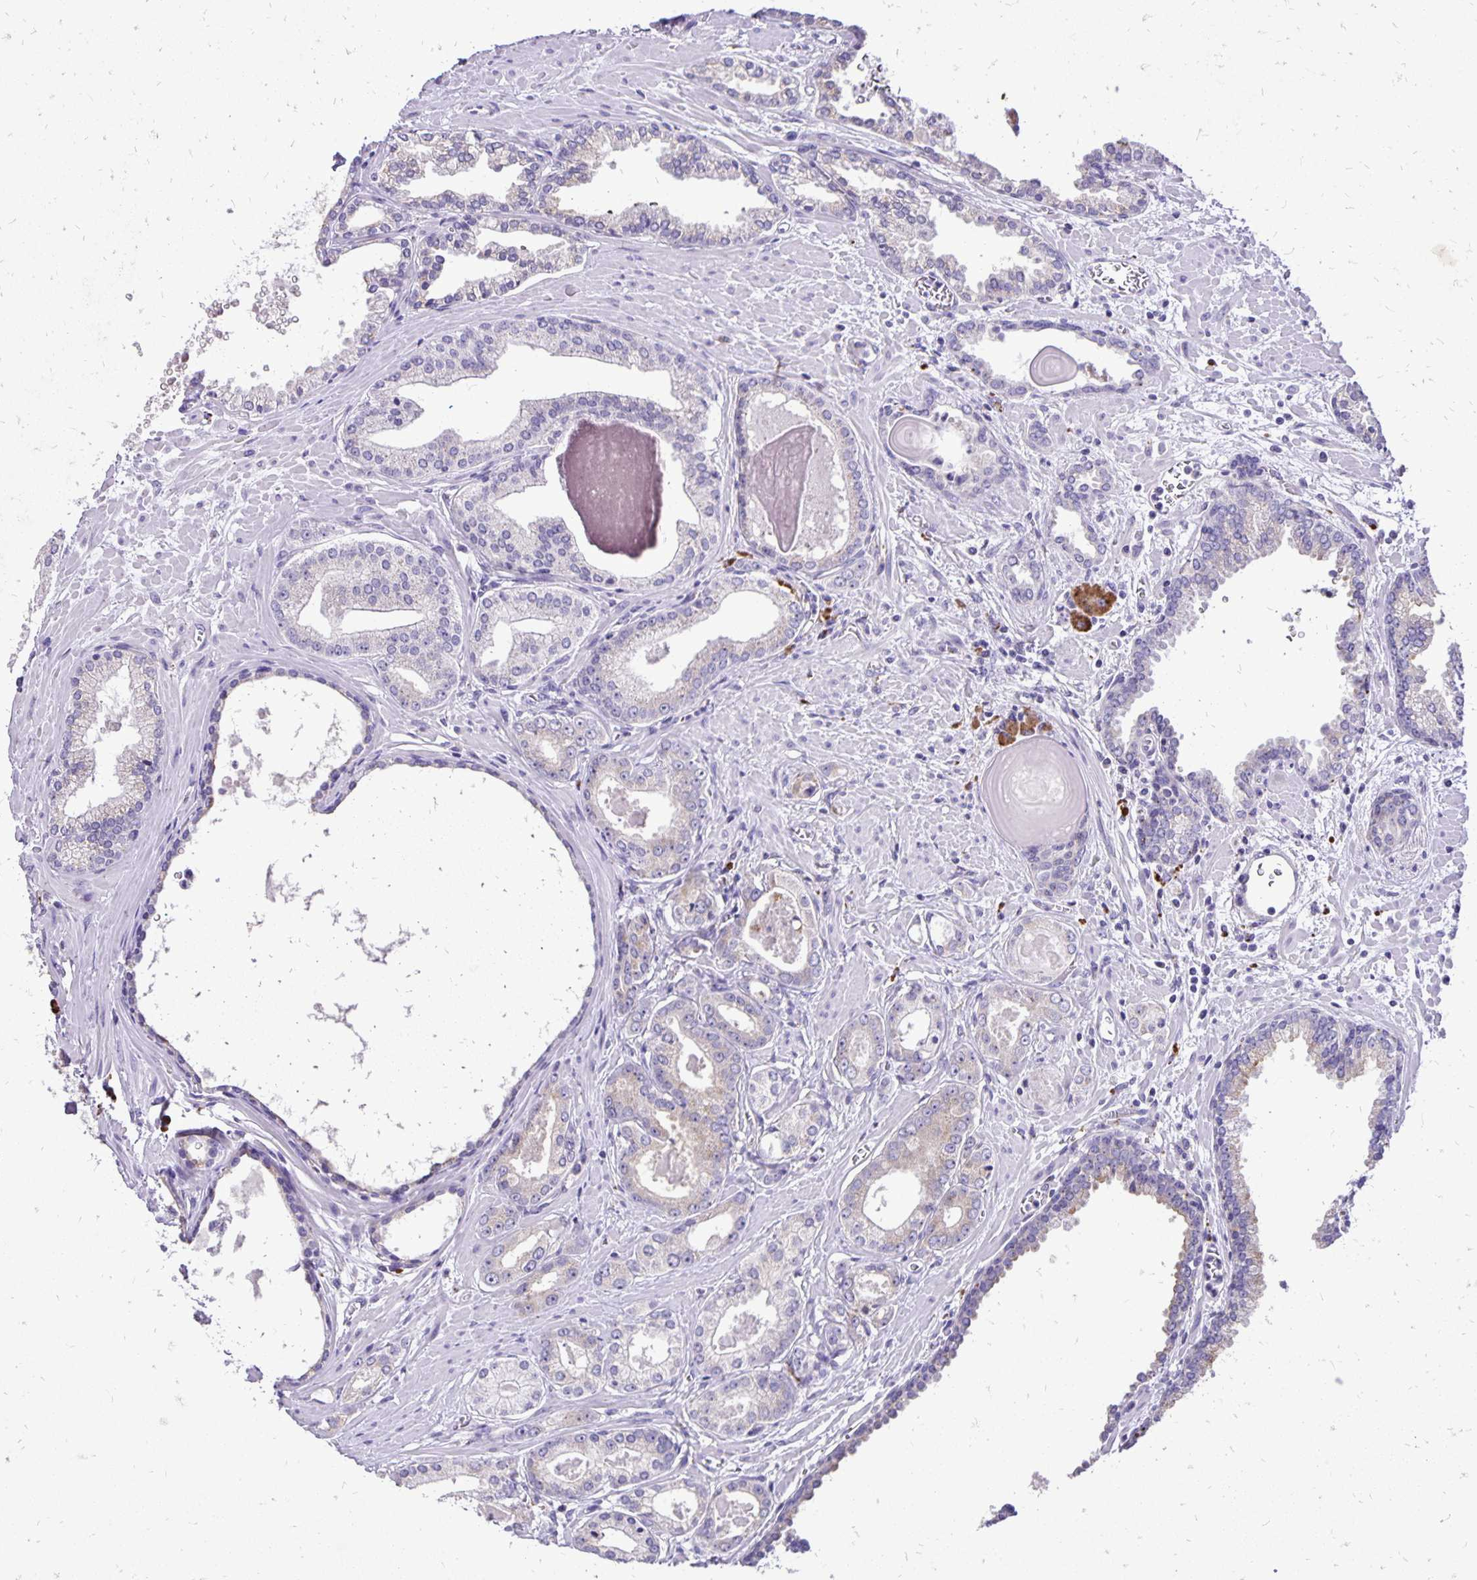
{"staining": {"intensity": "weak", "quantity": "25%-75%", "location": "cytoplasmic/membranous"}, "tissue": "prostate cancer", "cell_type": "Tumor cells", "image_type": "cancer", "snomed": [{"axis": "morphology", "description": "Adenocarcinoma, Low grade"}, {"axis": "topography", "description": "Prostate"}], "caption": "Immunohistochemistry (IHC) of human prostate cancer (low-grade adenocarcinoma) shows low levels of weak cytoplasmic/membranous staining in approximately 25%-75% of tumor cells.", "gene": "EIF5A", "patient": {"sex": "male", "age": 64}}